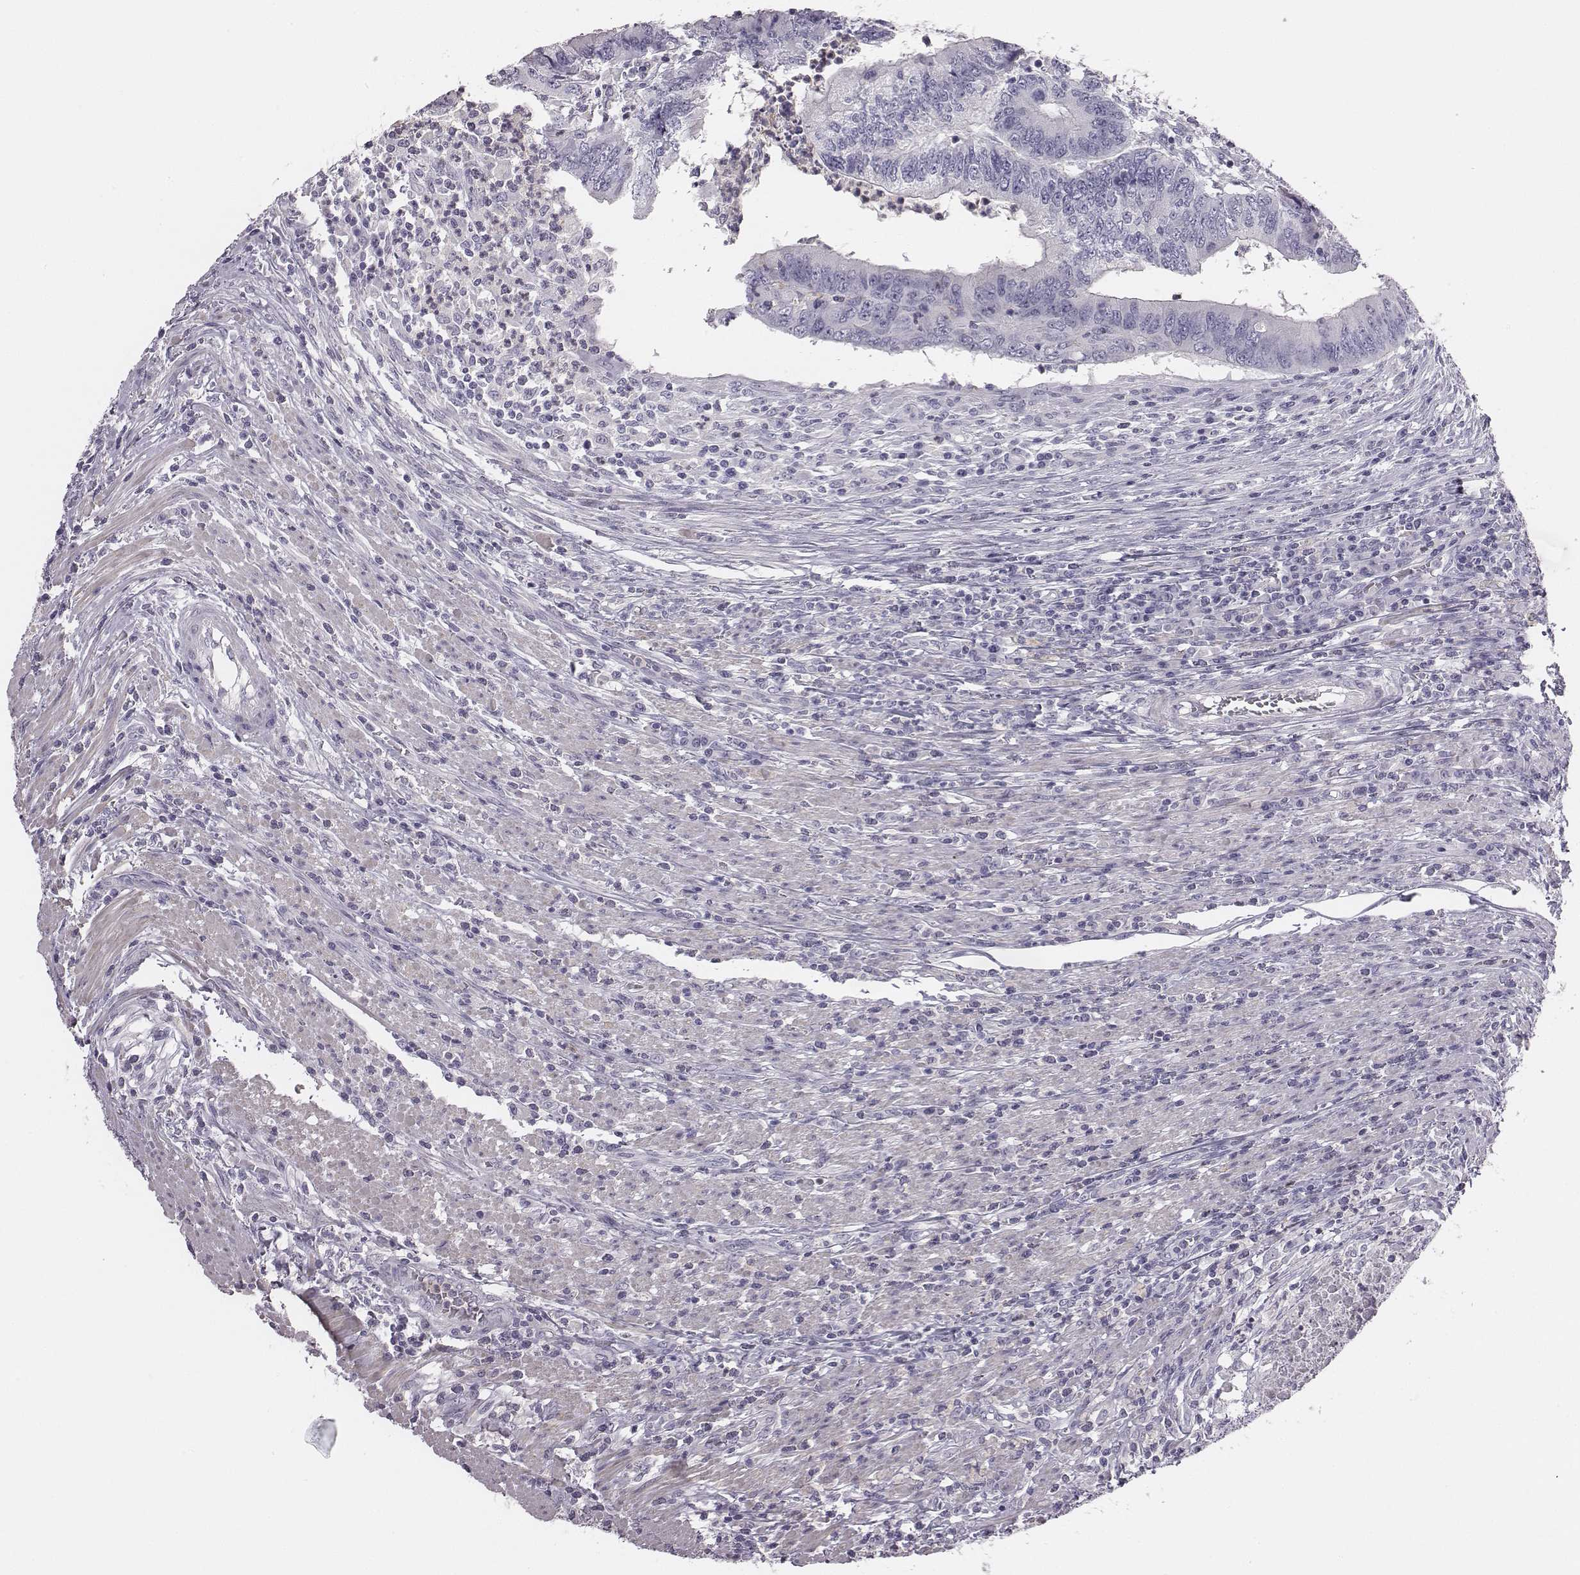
{"staining": {"intensity": "negative", "quantity": "none", "location": "none"}, "tissue": "colorectal cancer", "cell_type": "Tumor cells", "image_type": "cancer", "snomed": [{"axis": "morphology", "description": "Adenocarcinoma, NOS"}, {"axis": "topography", "description": "Colon"}], "caption": "Tumor cells are negative for brown protein staining in adenocarcinoma (colorectal).", "gene": "ADAM7", "patient": {"sex": "male", "age": 53}}